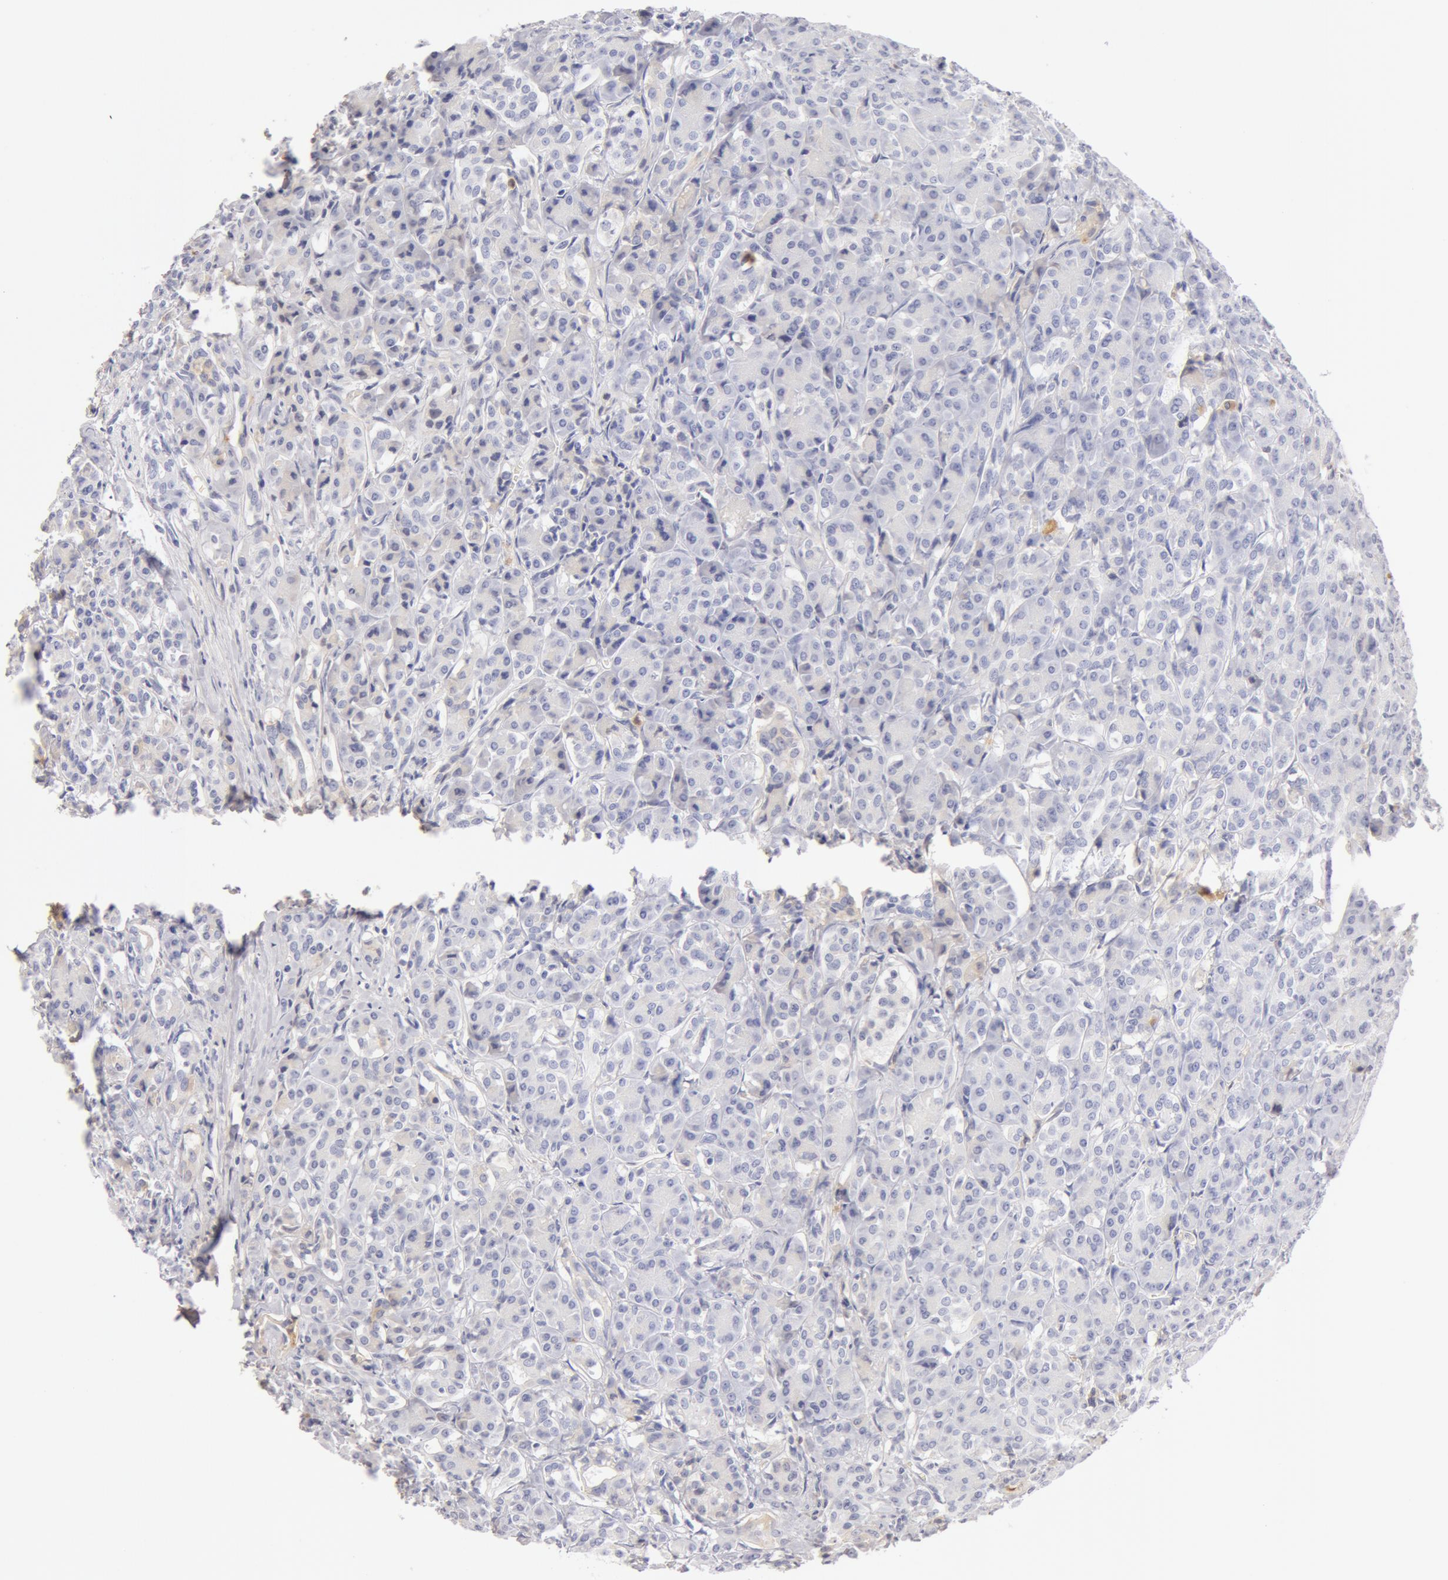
{"staining": {"intensity": "weak", "quantity": "<25%", "location": "cytoplasmic/membranous"}, "tissue": "pancreas", "cell_type": "Exocrine glandular cells", "image_type": "normal", "snomed": [{"axis": "morphology", "description": "Normal tissue, NOS"}, {"axis": "topography", "description": "Lymph node"}, {"axis": "topography", "description": "Pancreas"}], "caption": "Exocrine glandular cells are negative for protein expression in benign human pancreas. The staining is performed using DAB brown chromogen with nuclei counter-stained in using hematoxylin.", "gene": "AHSG", "patient": {"sex": "male", "age": 59}}